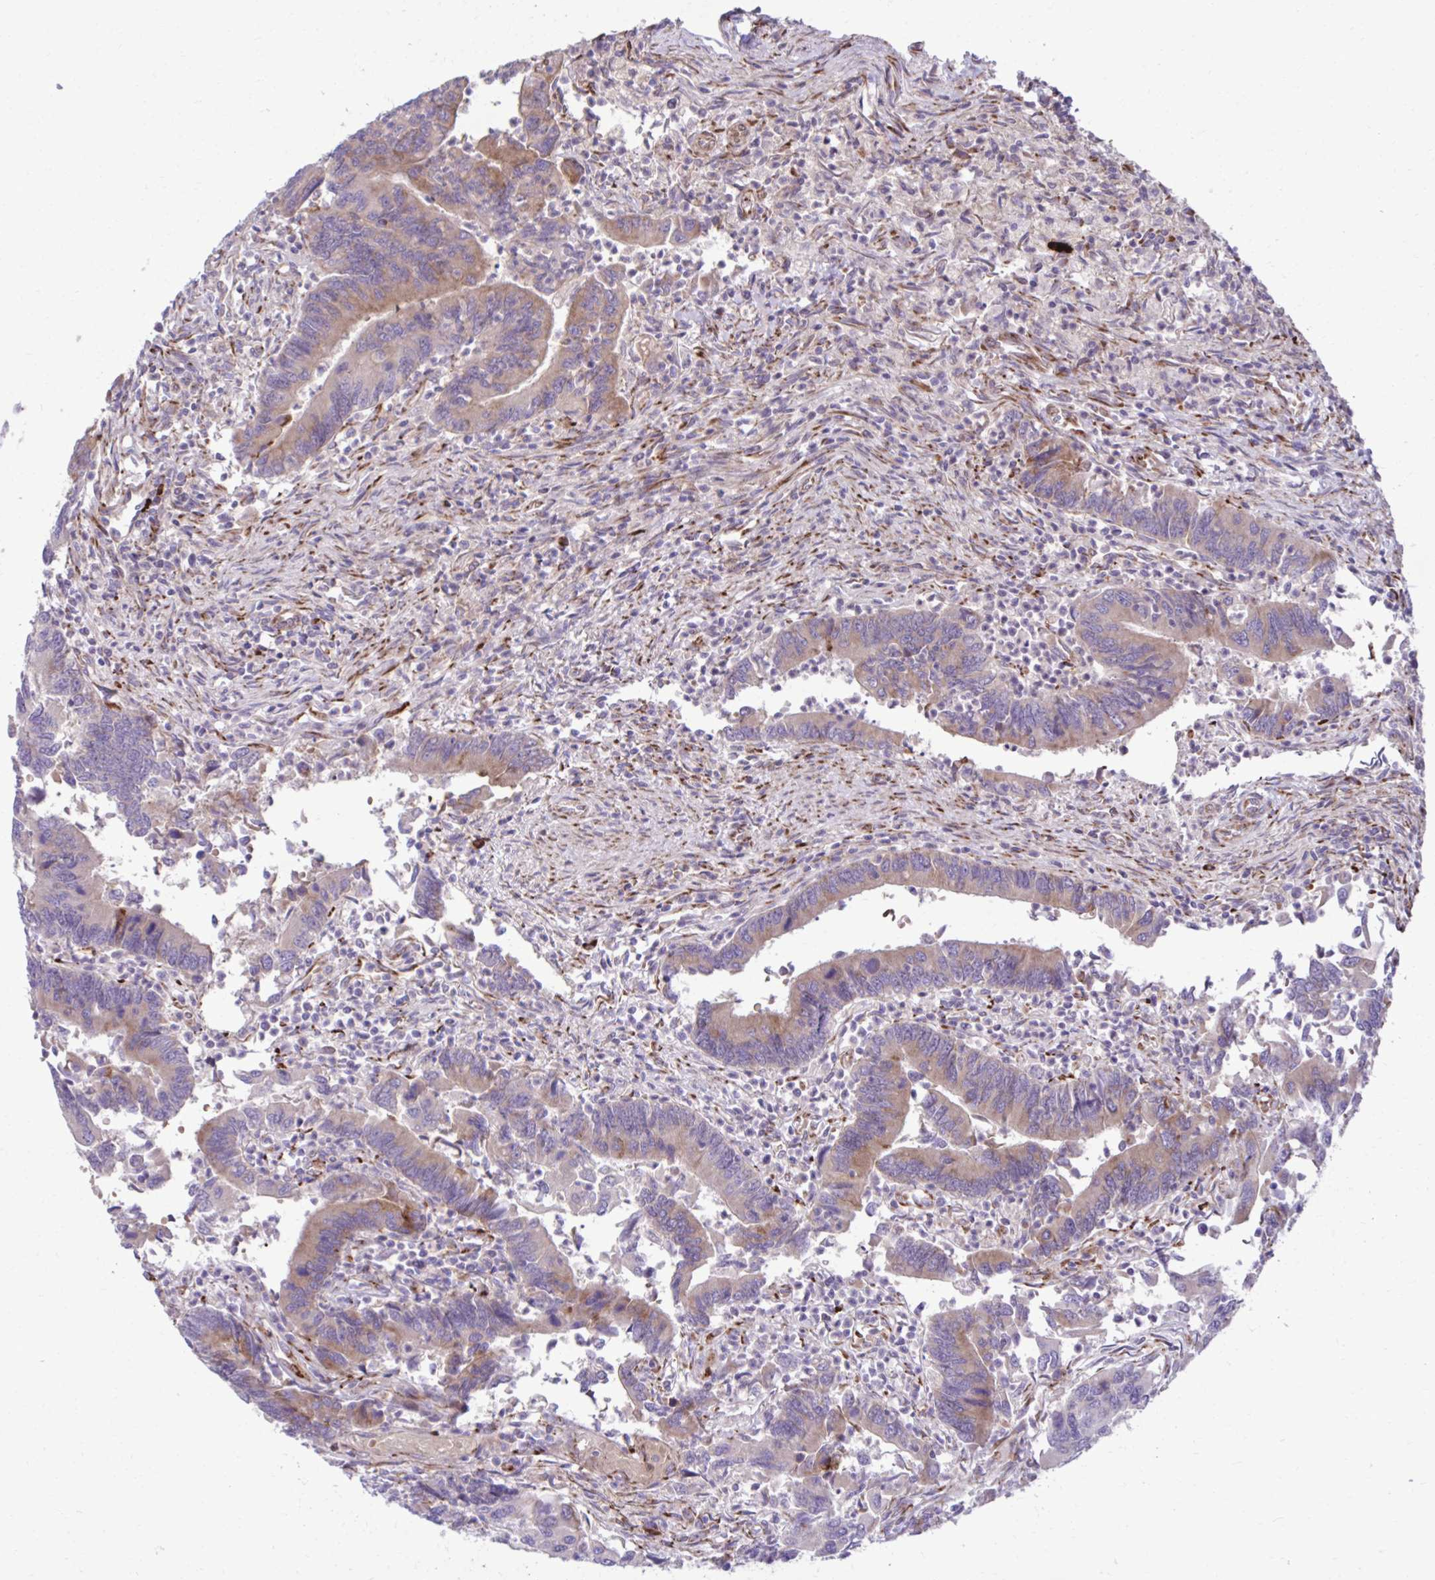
{"staining": {"intensity": "moderate", "quantity": "25%-75%", "location": "cytoplasmic/membranous"}, "tissue": "colorectal cancer", "cell_type": "Tumor cells", "image_type": "cancer", "snomed": [{"axis": "morphology", "description": "Adenocarcinoma, NOS"}, {"axis": "topography", "description": "Colon"}], "caption": "This is an image of immunohistochemistry (IHC) staining of colorectal cancer, which shows moderate expression in the cytoplasmic/membranous of tumor cells.", "gene": "LIMS1", "patient": {"sex": "female", "age": 67}}